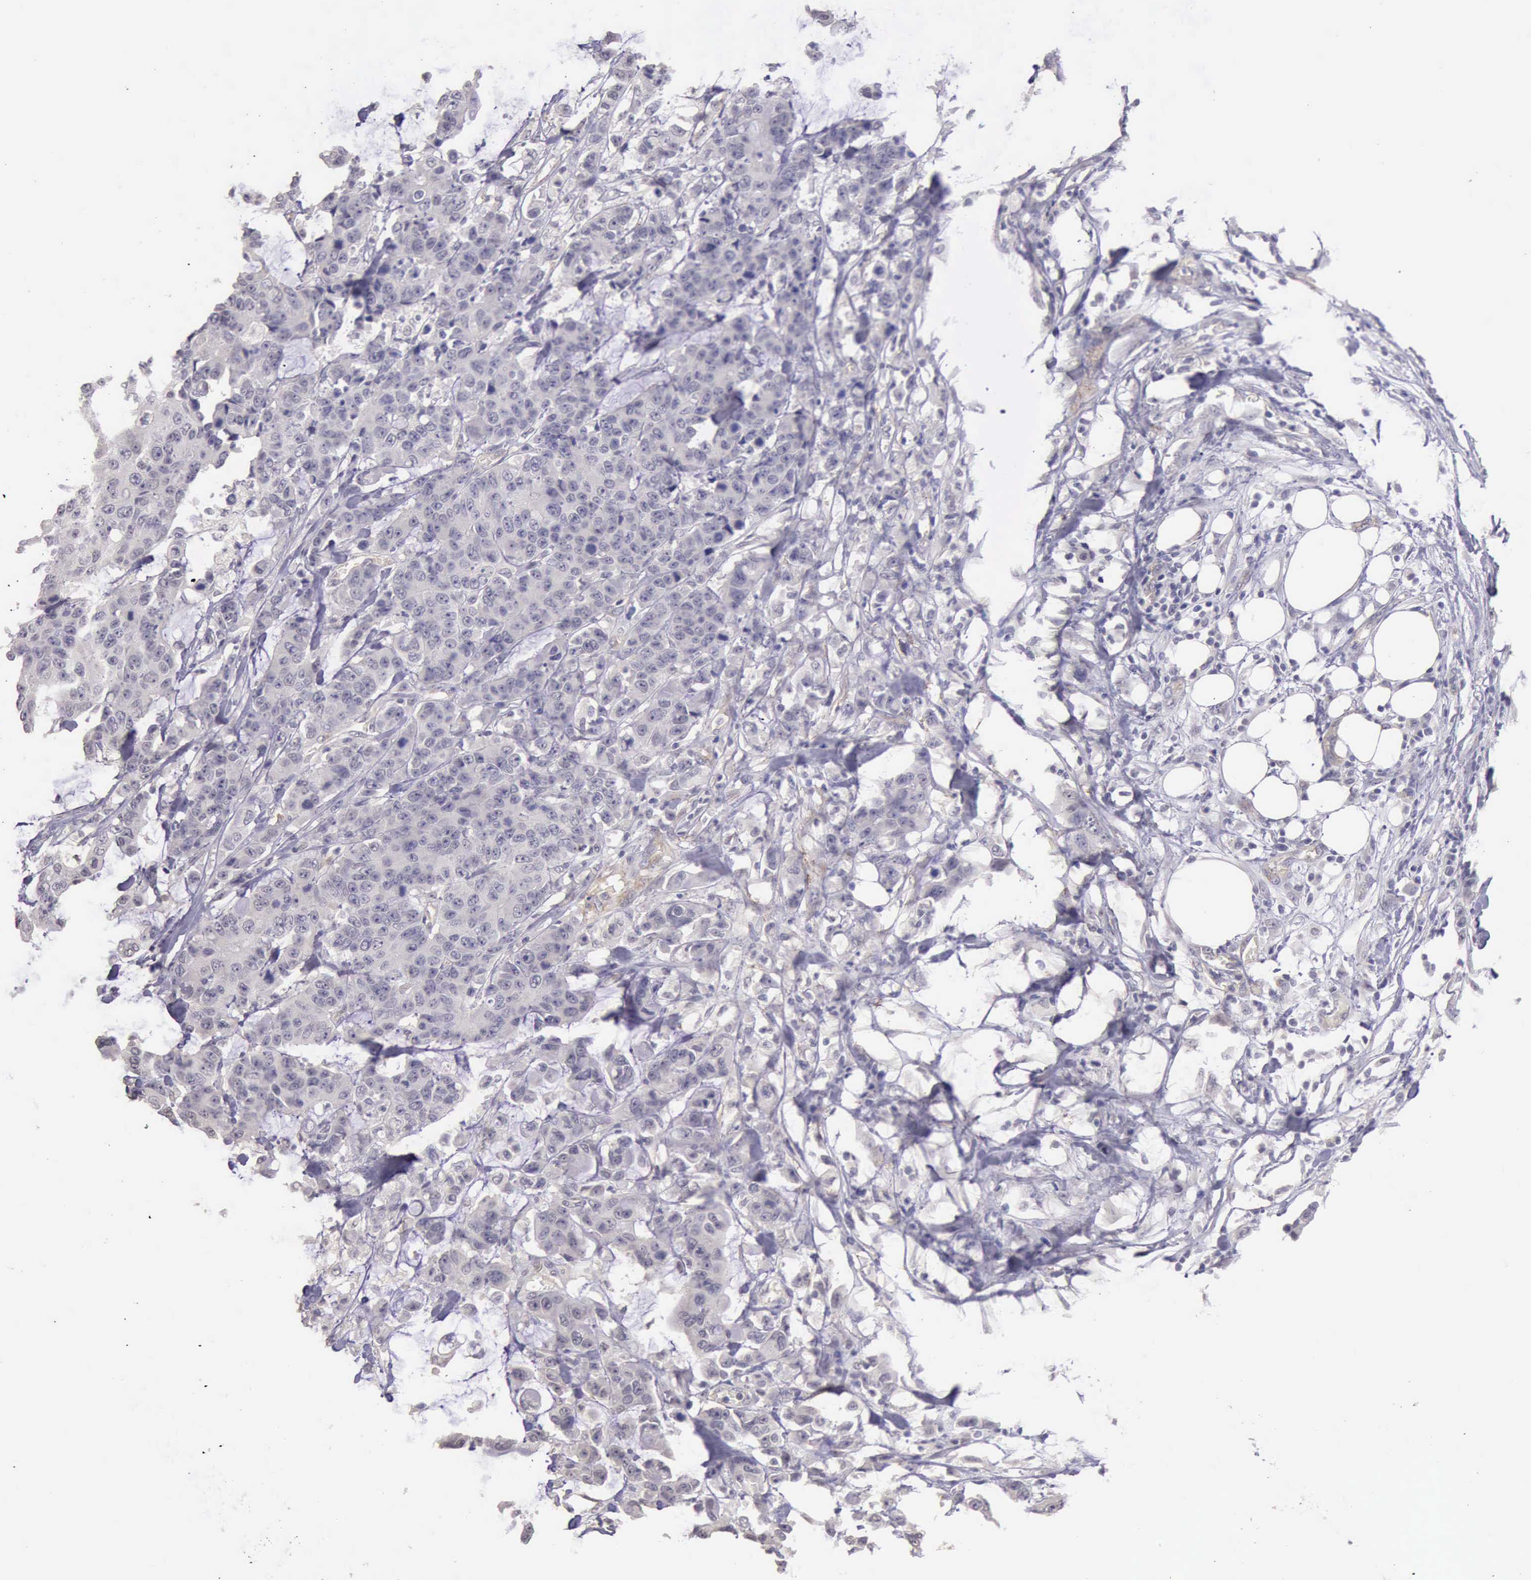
{"staining": {"intensity": "negative", "quantity": "none", "location": "none"}, "tissue": "colorectal cancer", "cell_type": "Tumor cells", "image_type": "cancer", "snomed": [{"axis": "morphology", "description": "Adenocarcinoma, NOS"}, {"axis": "topography", "description": "Colon"}], "caption": "This is an immunohistochemistry (IHC) photomicrograph of colorectal cancer (adenocarcinoma). There is no positivity in tumor cells.", "gene": "KCND1", "patient": {"sex": "female", "age": 86}}